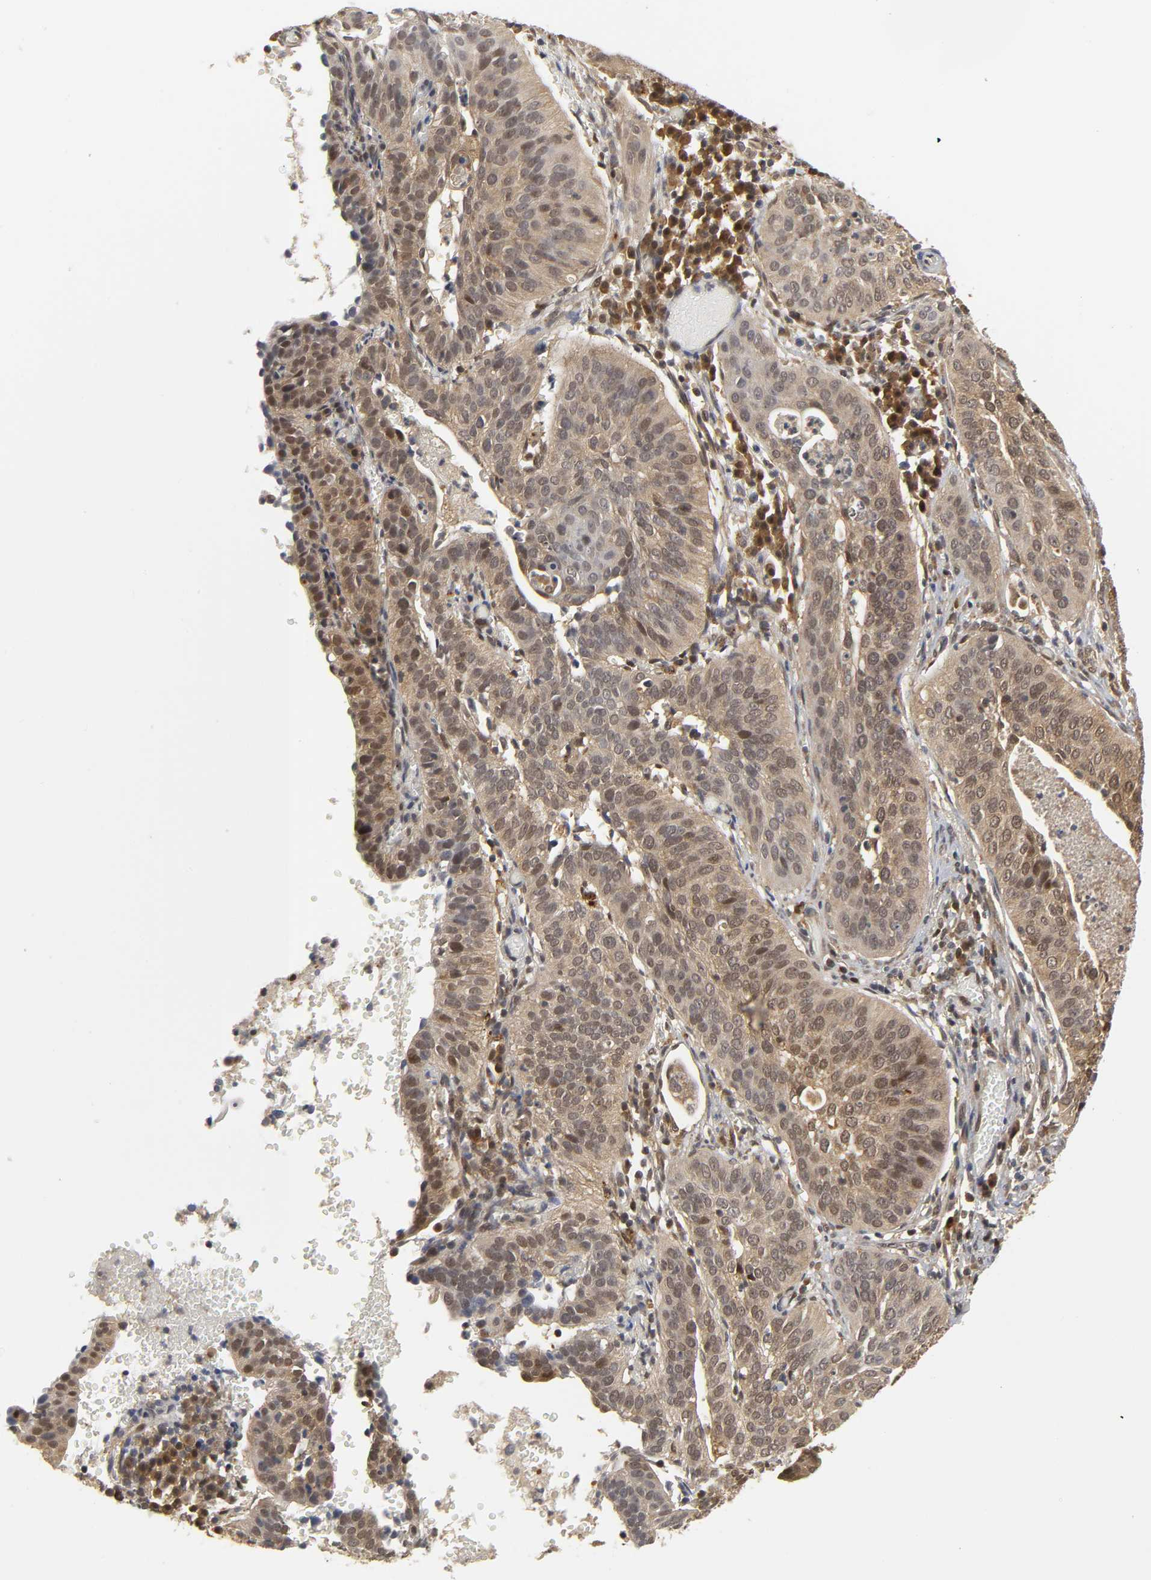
{"staining": {"intensity": "moderate", "quantity": ">75%", "location": "cytoplasmic/membranous,nuclear"}, "tissue": "cervical cancer", "cell_type": "Tumor cells", "image_type": "cancer", "snomed": [{"axis": "morphology", "description": "Squamous cell carcinoma, NOS"}, {"axis": "topography", "description": "Cervix"}], "caption": "This histopathology image demonstrates immunohistochemistry (IHC) staining of cervical squamous cell carcinoma, with medium moderate cytoplasmic/membranous and nuclear staining in approximately >75% of tumor cells.", "gene": "PARK7", "patient": {"sex": "female", "age": 39}}